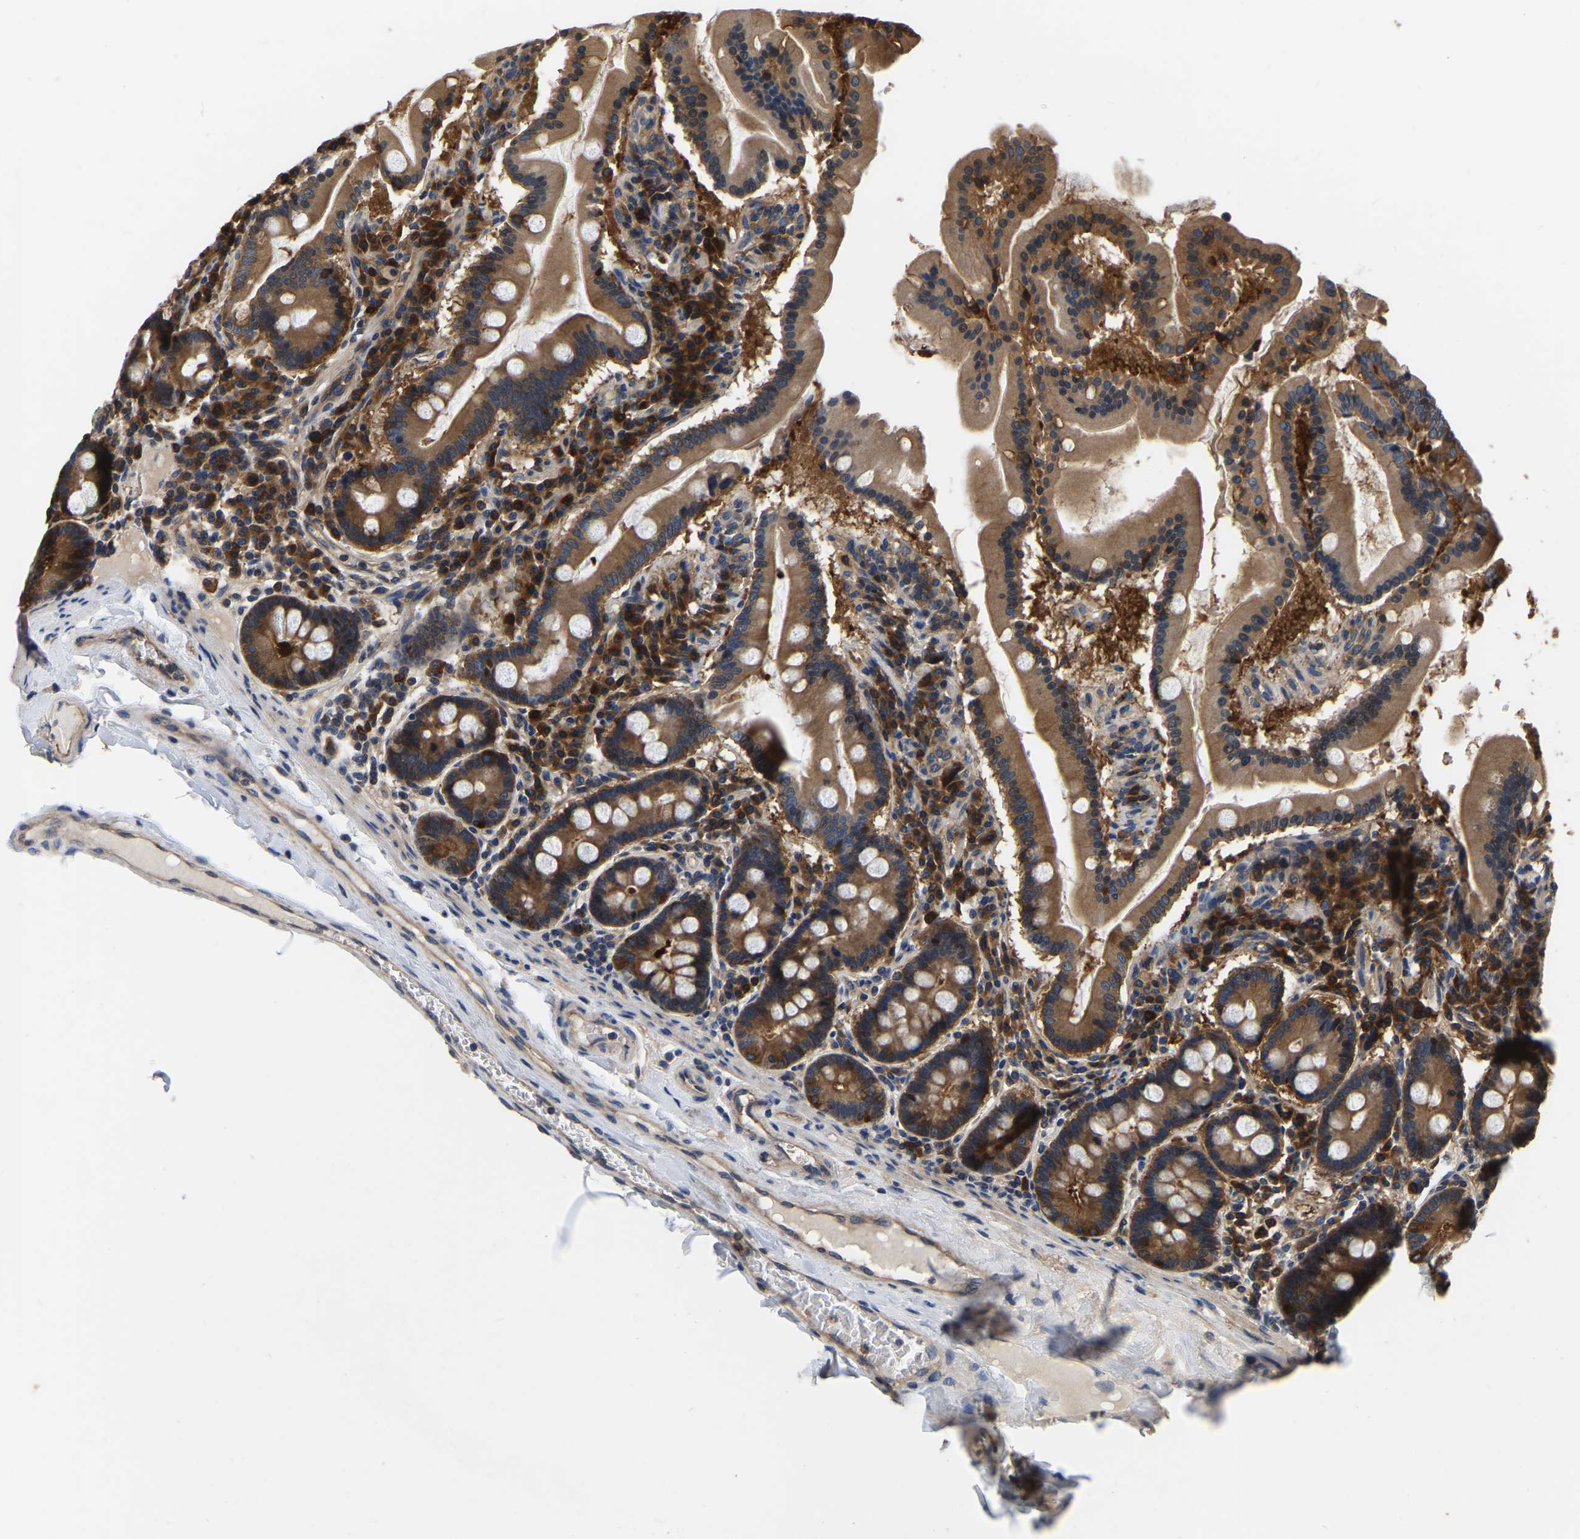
{"staining": {"intensity": "strong", "quantity": ">75%", "location": "cytoplasmic/membranous"}, "tissue": "duodenum", "cell_type": "Glandular cells", "image_type": "normal", "snomed": [{"axis": "morphology", "description": "Normal tissue, NOS"}, {"axis": "topography", "description": "Duodenum"}], "caption": "Approximately >75% of glandular cells in benign human duodenum demonstrate strong cytoplasmic/membranous protein staining as visualized by brown immunohistochemical staining.", "gene": "GARS1", "patient": {"sex": "male", "age": 50}}